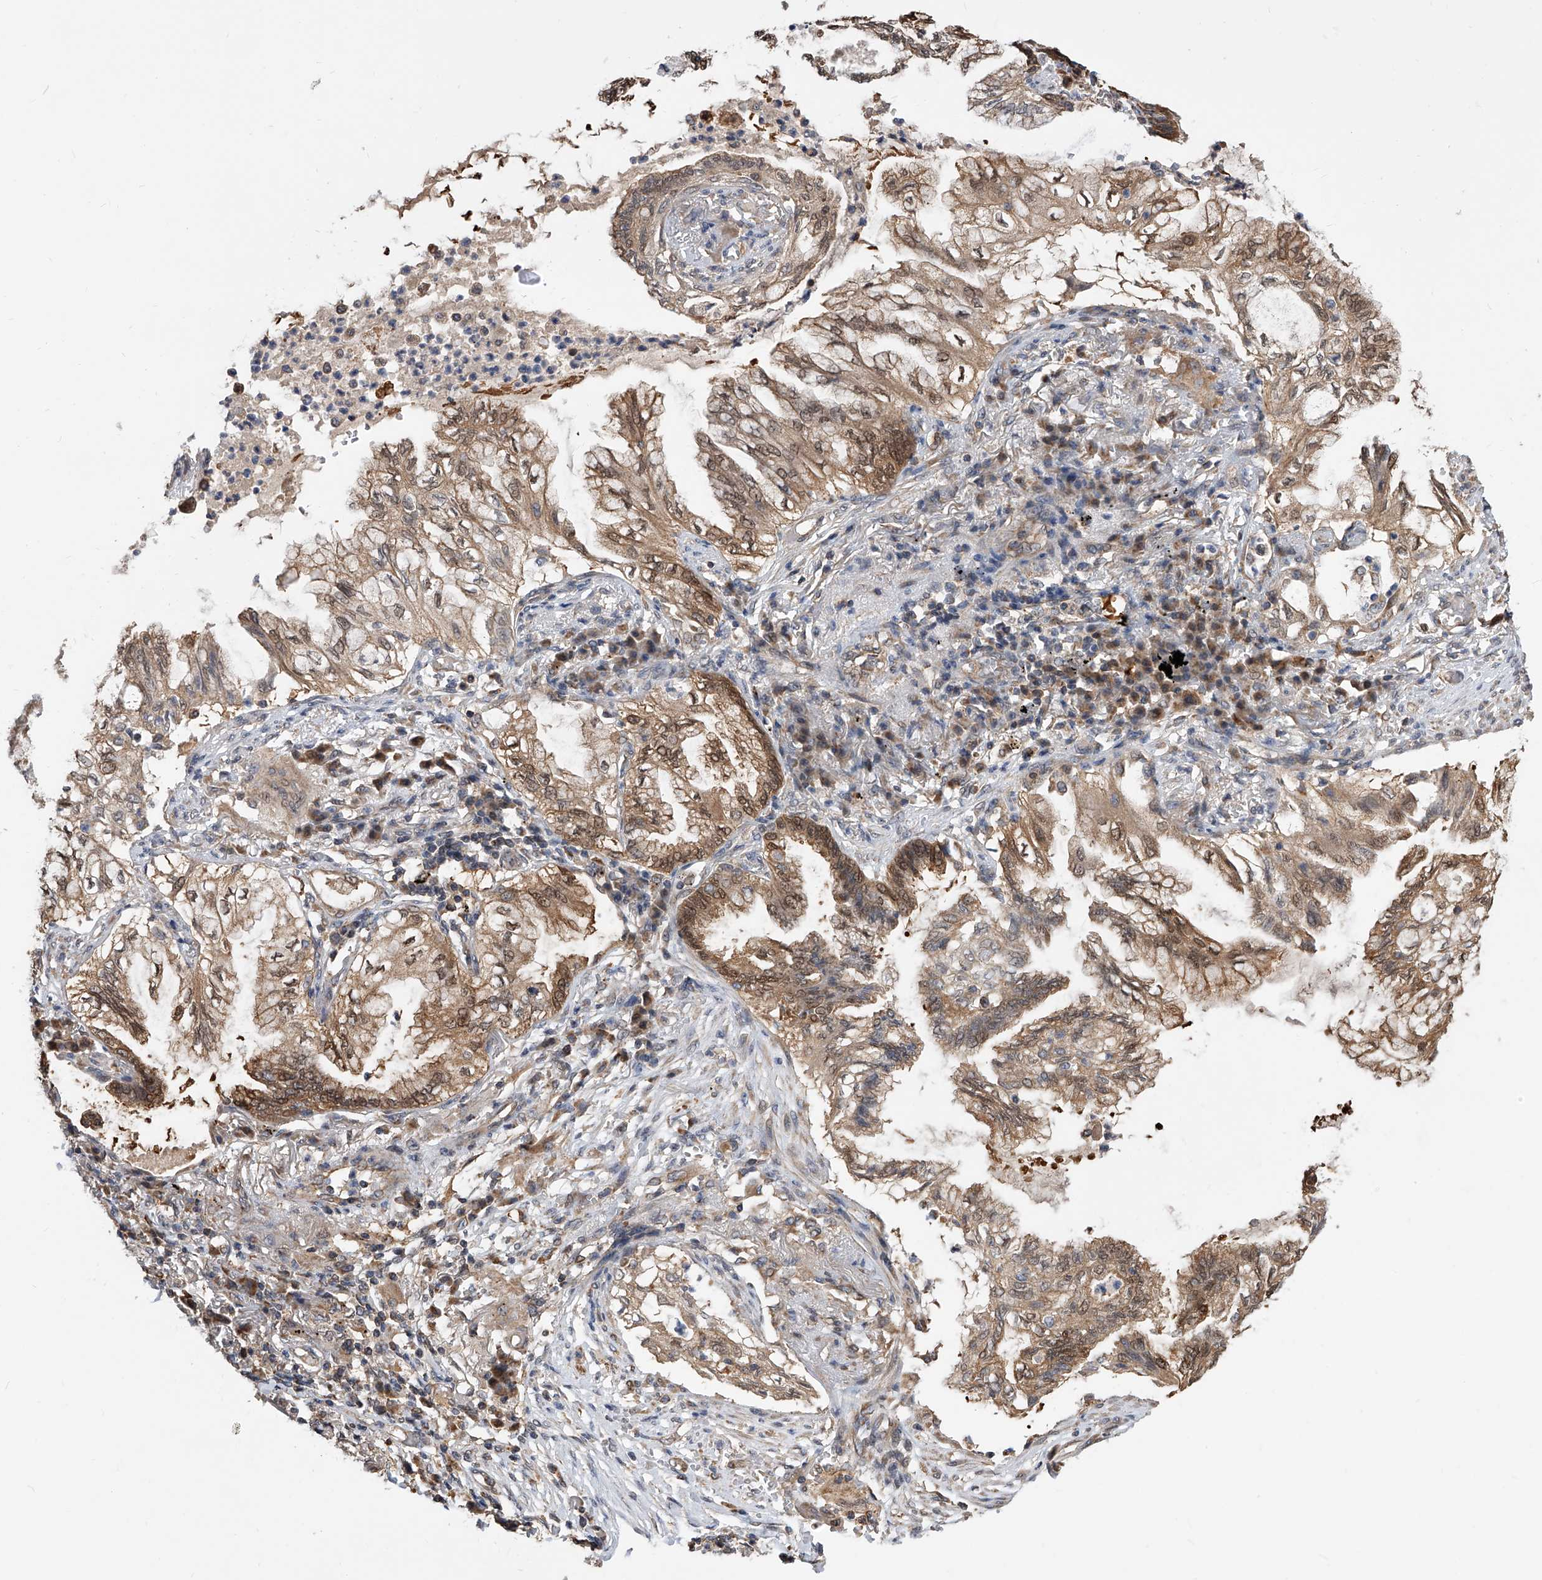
{"staining": {"intensity": "moderate", "quantity": ">75%", "location": "cytoplasmic/membranous,nuclear"}, "tissue": "lung cancer", "cell_type": "Tumor cells", "image_type": "cancer", "snomed": [{"axis": "morphology", "description": "Adenocarcinoma, NOS"}, {"axis": "topography", "description": "Lung"}], "caption": "Lung cancer stained for a protein demonstrates moderate cytoplasmic/membranous and nuclear positivity in tumor cells.", "gene": "GMDS", "patient": {"sex": "female", "age": 70}}